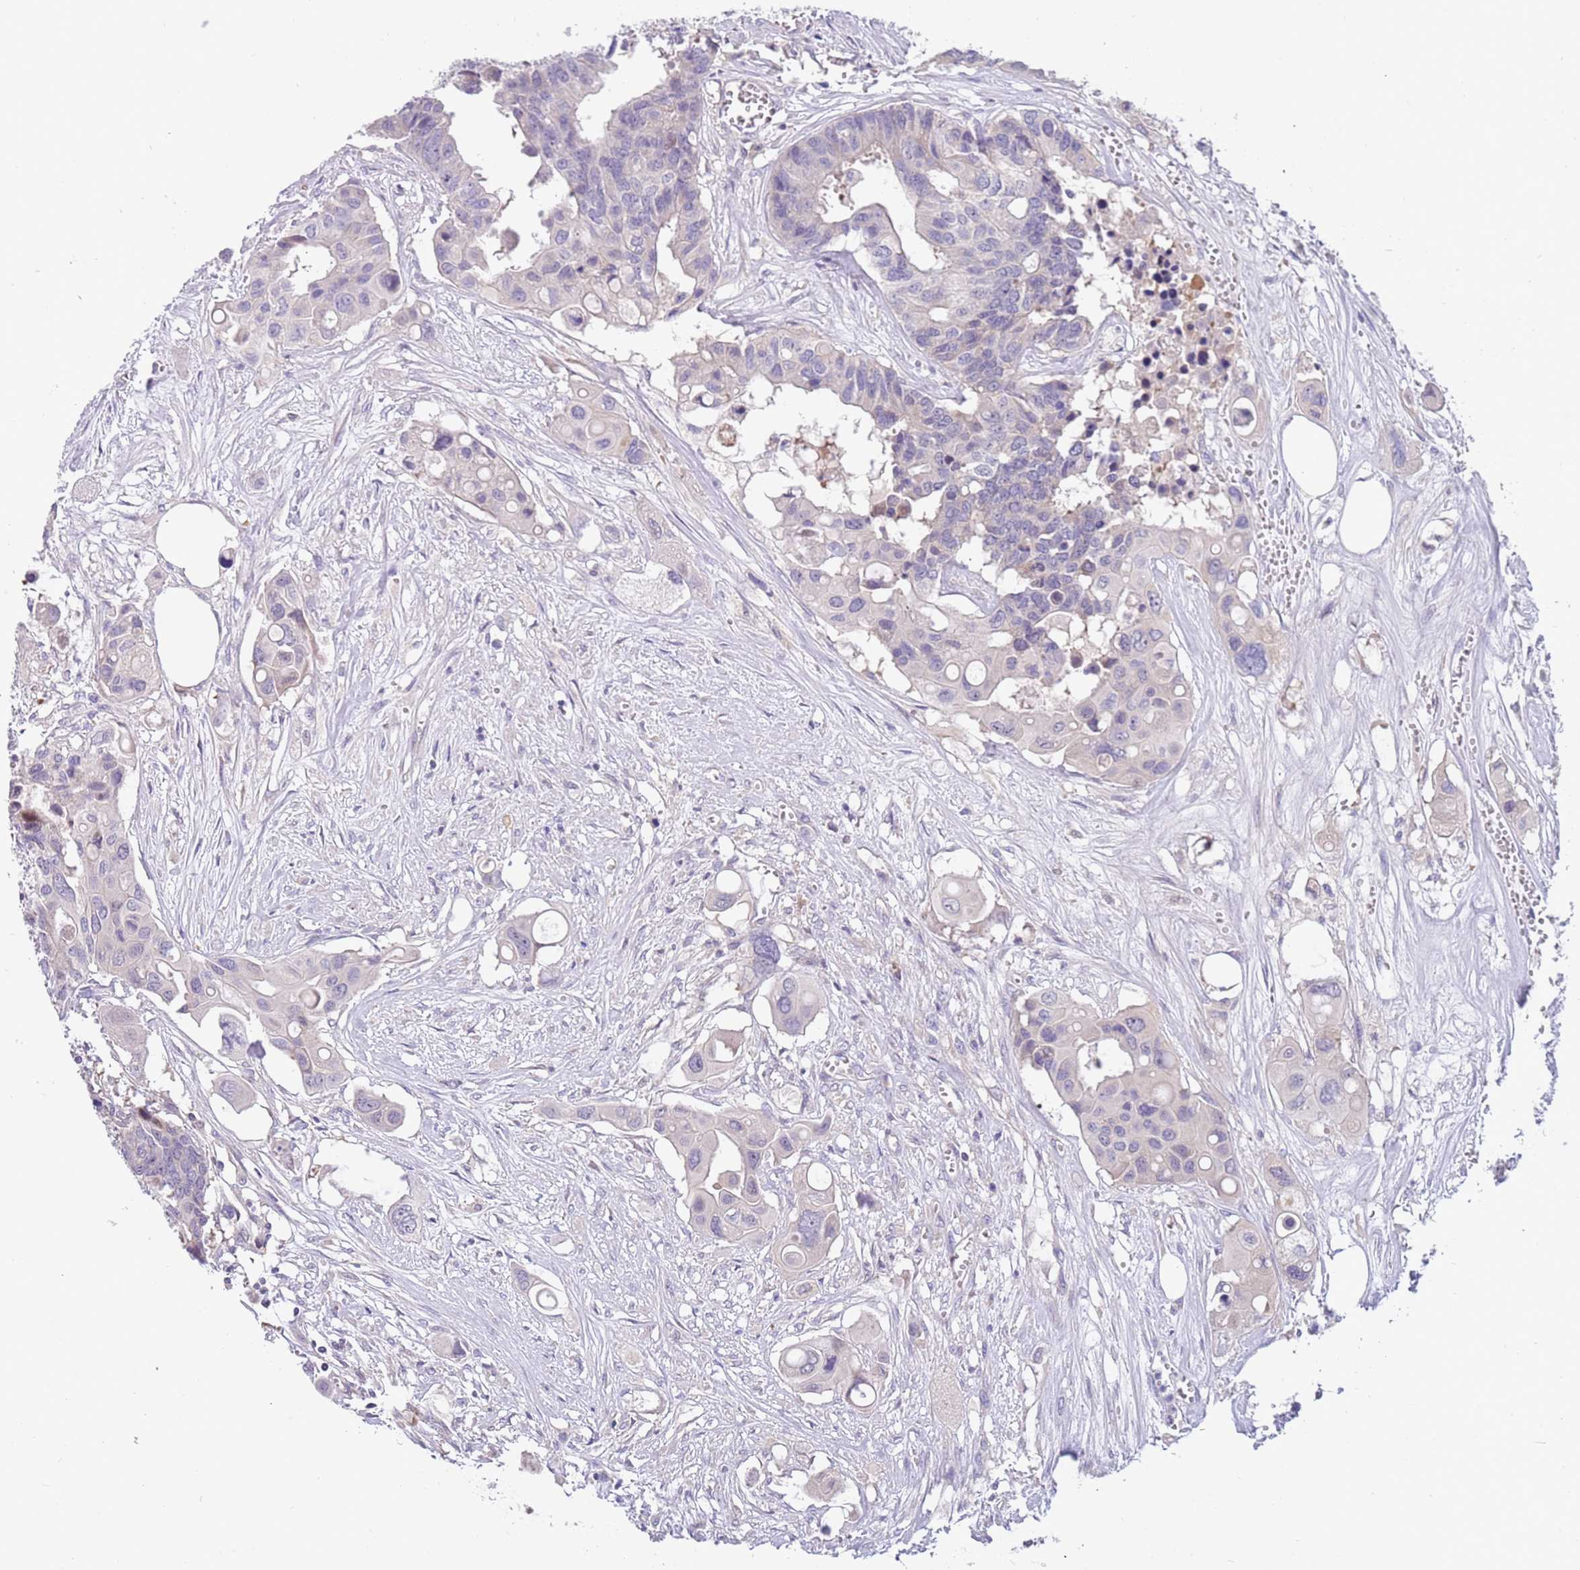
{"staining": {"intensity": "negative", "quantity": "none", "location": "none"}, "tissue": "colorectal cancer", "cell_type": "Tumor cells", "image_type": "cancer", "snomed": [{"axis": "morphology", "description": "Adenocarcinoma, NOS"}, {"axis": "topography", "description": "Colon"}], "caption": "Protein analysis of adenocarcinoma (colorectal) demonstrates no significant expression in tumor cells. (Stains: DAB immunohistochemistry with hematoxylin counter stain, Microscopy: brightfield microscopy at high magnification).", "gene": "CABYR", "patient": {"sex": "male", "age": 77}}